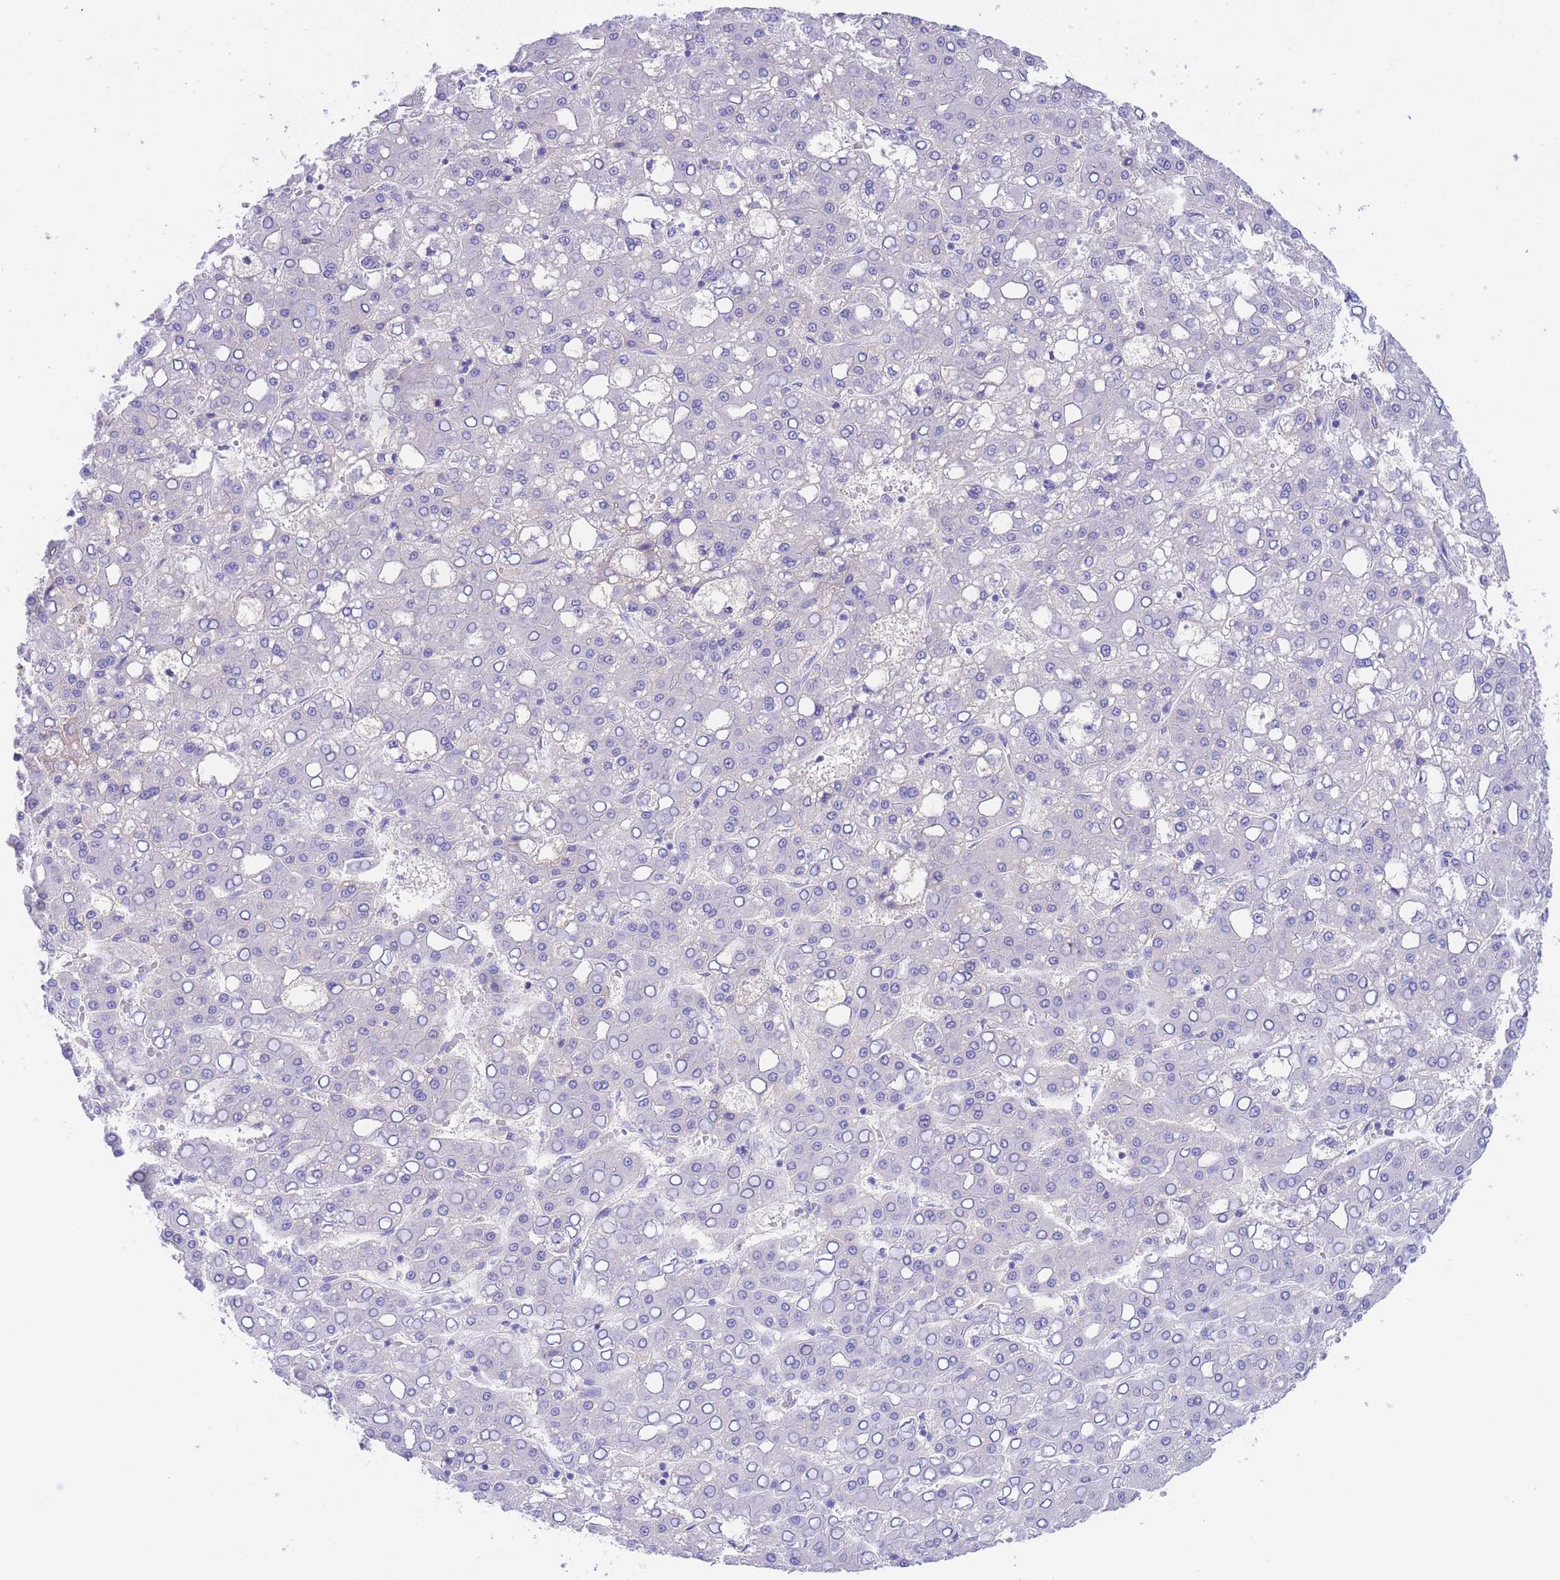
{"staining": {"intensity": "negative", "quantity": "none", "location": "none"}, "tissue": "liver cancer", "cell_type": "Tumor cells", "image_type": "cancer", "snomed": [{"axis": "morphology", "description": "Carcinoma, Hepatocellular, NOS"}, {"axis": "topography", "description": "Liver"}], "caption": "Liver cancer (hepatocellular carcinoma) was stained to show a protein in brown. There is no significant expression in tumor cells. (Brightfield microscopy of DAB immunohistochemistry at high magnification).", "gene": "SLCO1B3", "patient": {"sex": "male", "age": 65}}